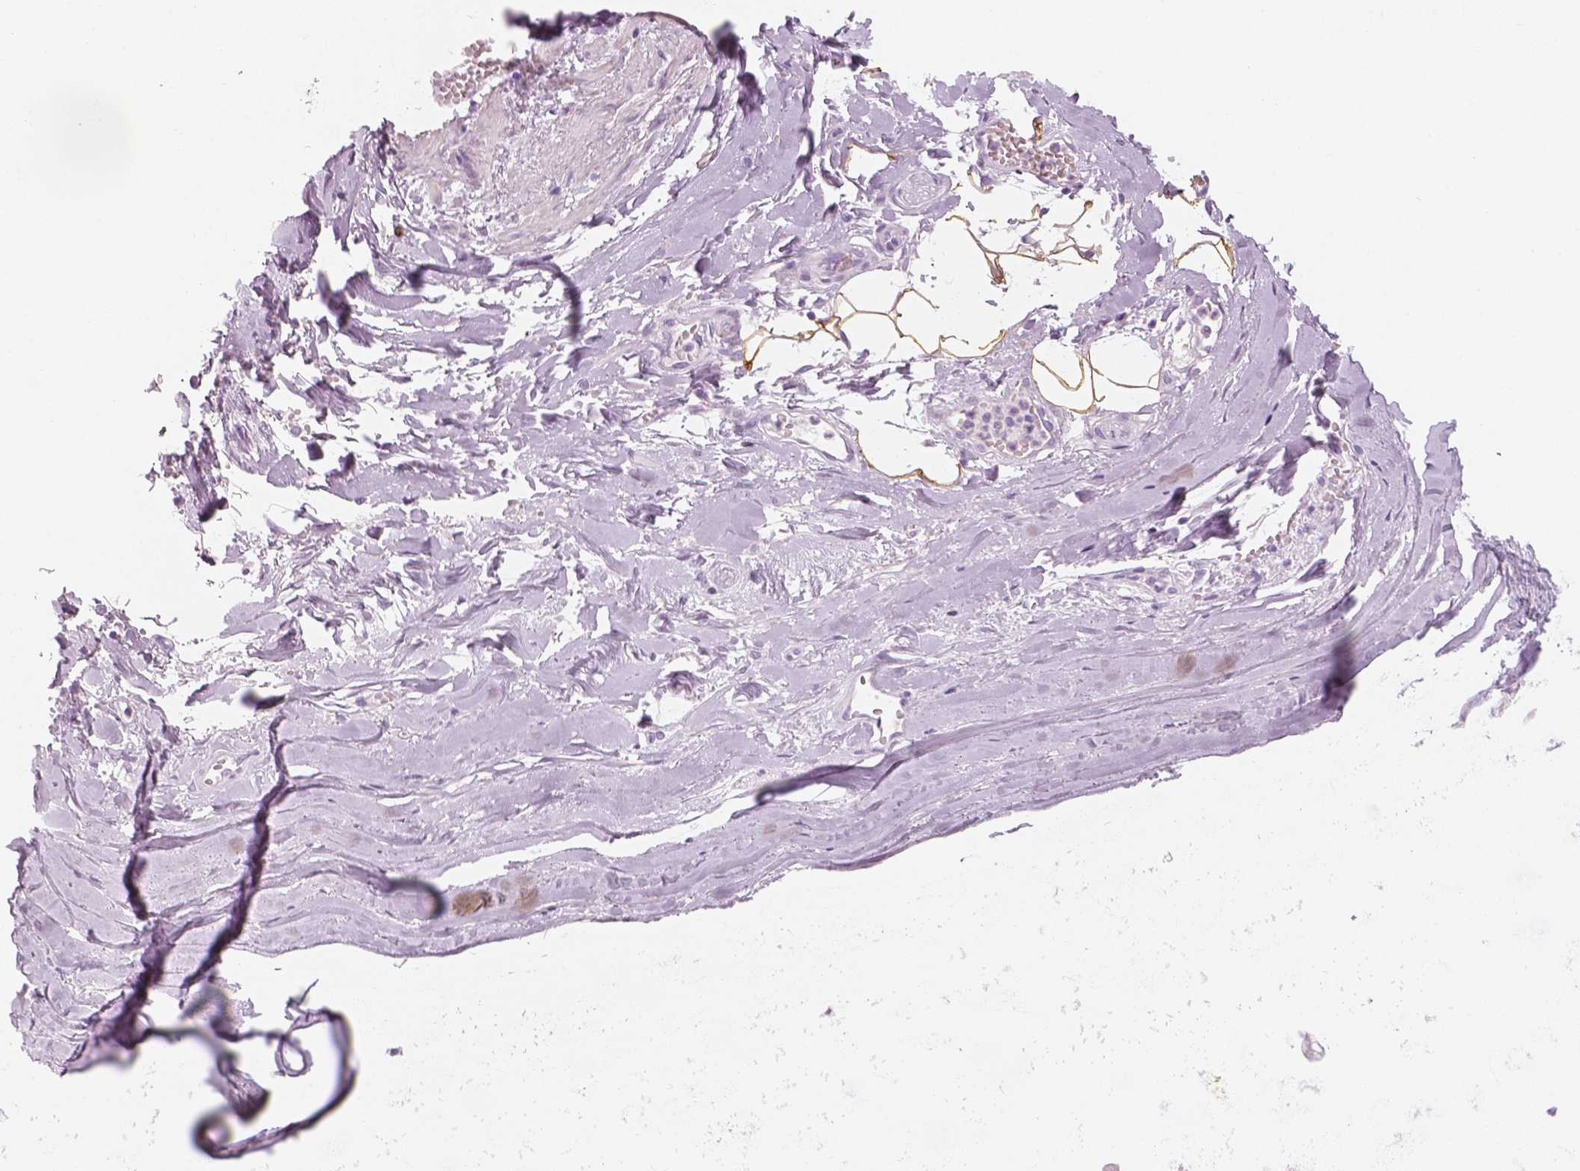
{"staining": {"intensity": "moderate", "quantity": ">75%", "location": "cytoplasmic/membranous"}, "tissue": "adipose tissue", "cell_type": "Adipocytes", "image_type": "normal", "snomed": [{"axis": "morphology", "description": "Normal tissue, NOS"}, {"axis": "topography", "description": "Cartilage tissue"}, {"axis": "topography", "description": "Nasopharynx"}, {"axis": "topography", "description": "Thyroid gland"}], "caption": "This micrograph demonstrates immunohistochemistry (IHC) staining of benign human adipose tissue, with medium moderate cytoplasmic/membranous positivity in approximately >75% of adipocytes.", "gene": "PLIN4", "patient": {"sex": "male", "age": 63}}